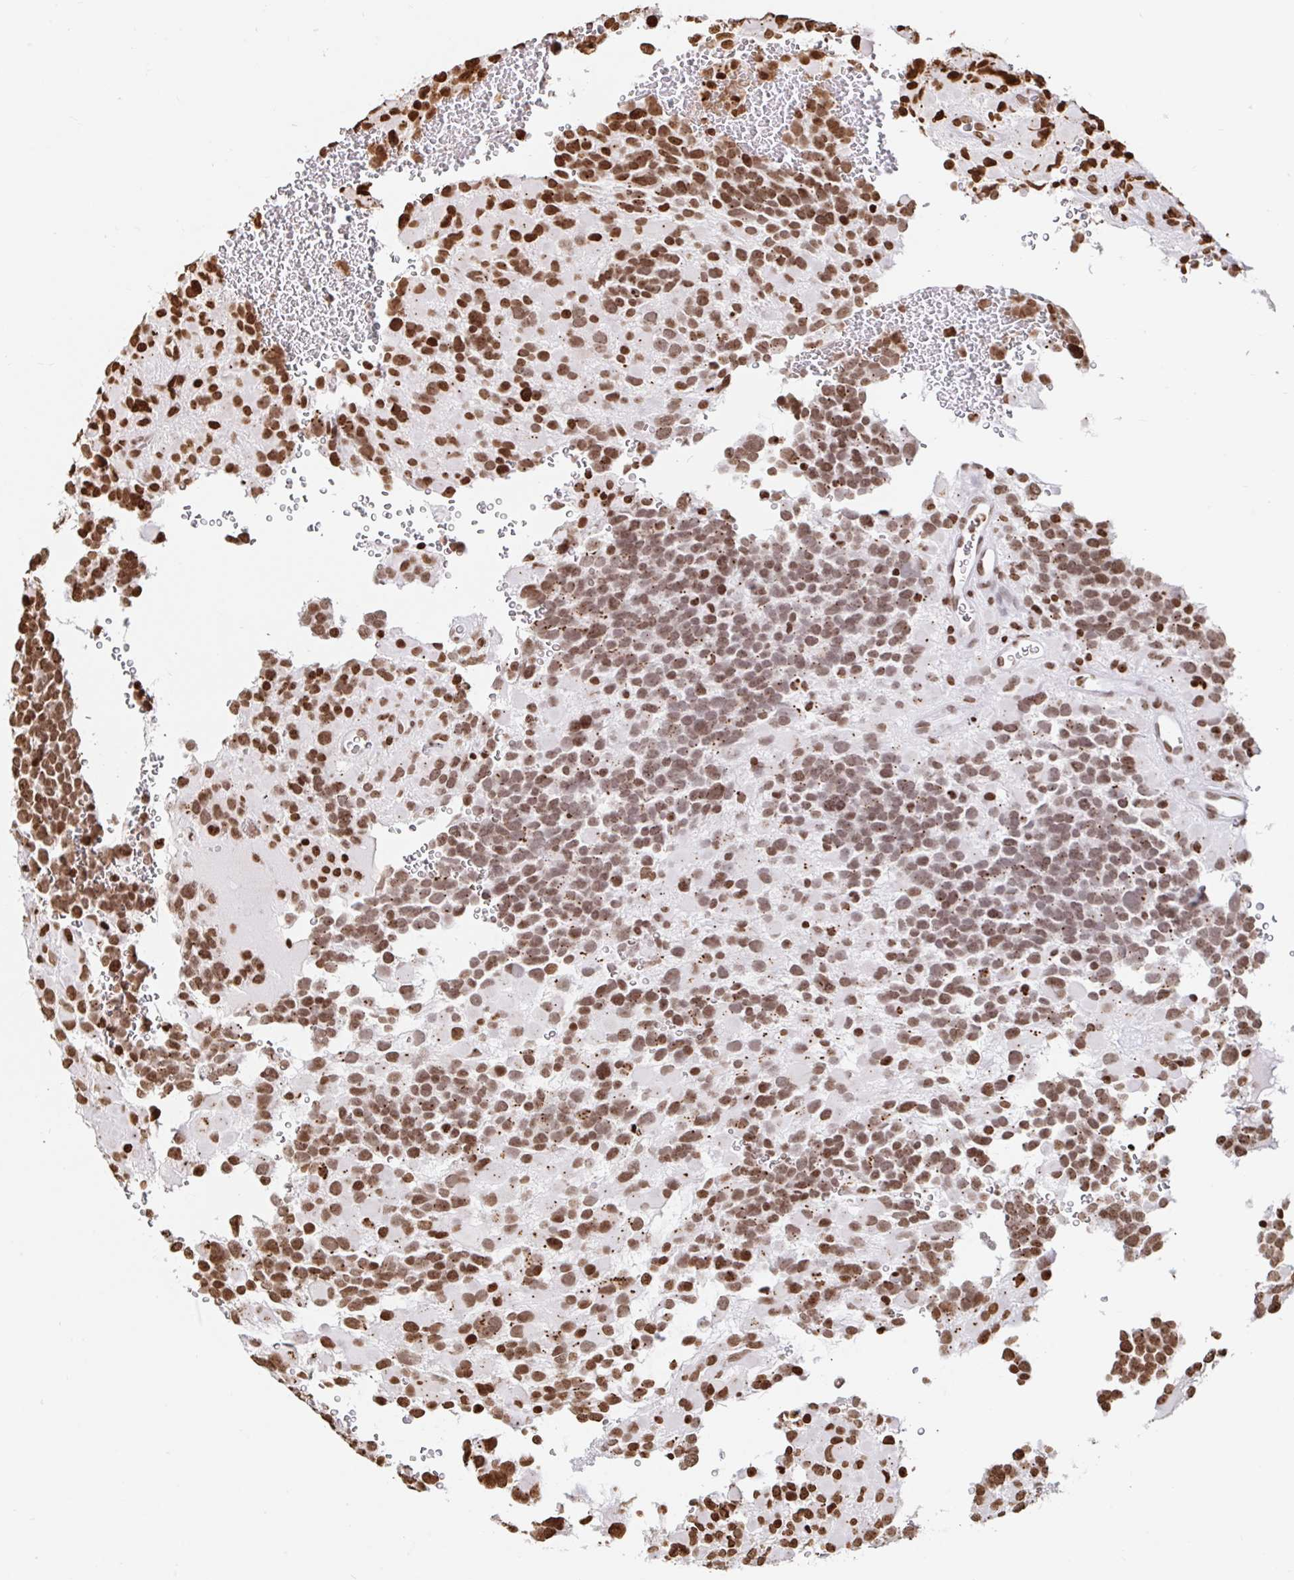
{"staining": {"intensity": "moderate", "quantity": ">75%", "location": "nuclear"}, "tissue": "glioma", "cell_type": "Tumor cells", "image_type": "cancer", "snomed": [{"axis": "morphology", "description": "Glioma, malignant, High grade"}, {"axis": "topography", "description": "Brain"}], "caption": "Immunohistochemical staining of malignant glioma (high-grade) exhibits medium levels of moderate nuclear protein expression in about >75% of tumor cells.", "gene": "H2BC5", "patient": {"sex": "female", "age": 40}}